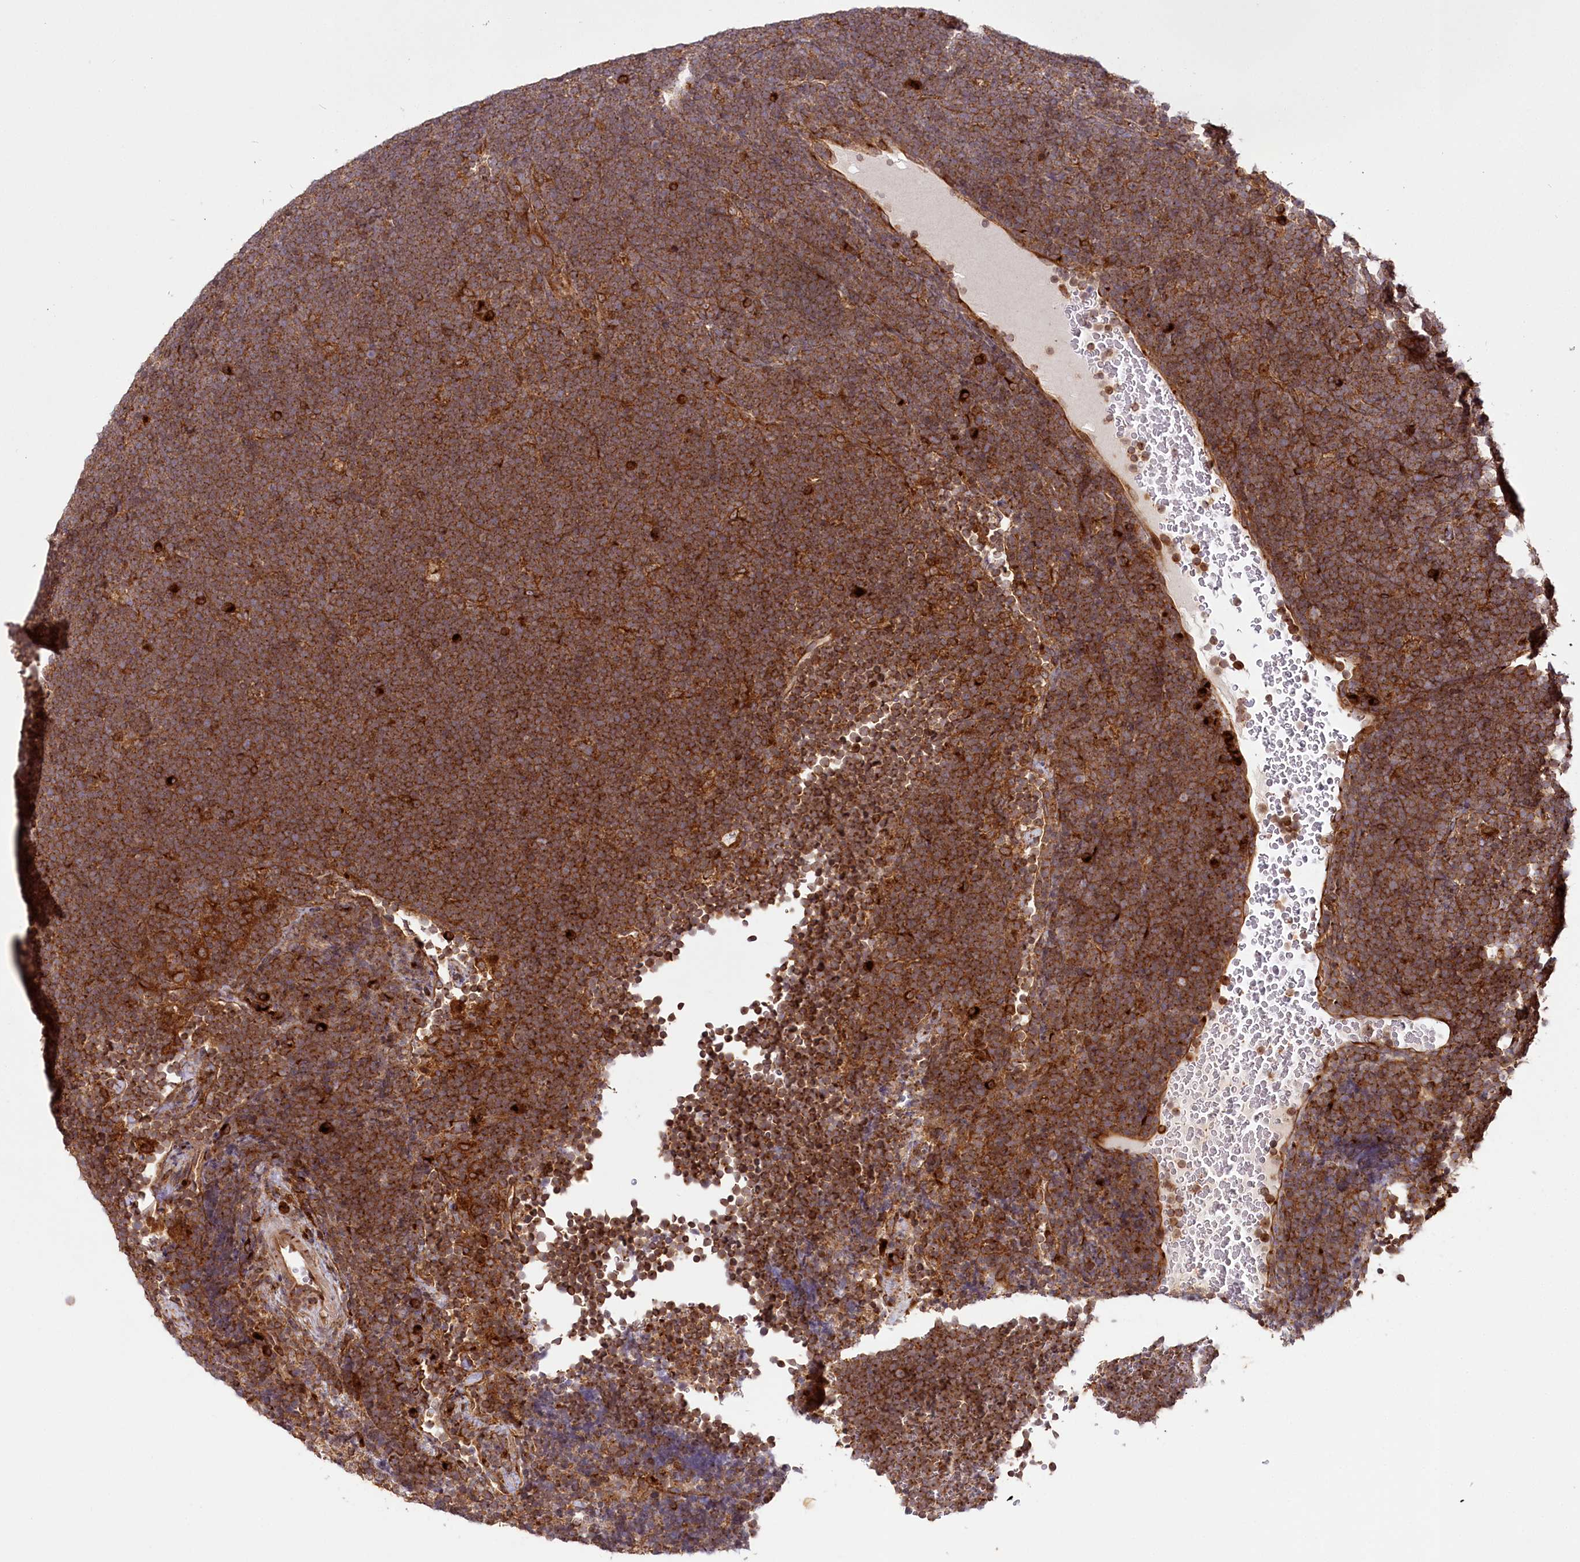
{"staining": {"intensity": "strong", "quantity": ">75%", "location": "cytoplasmic/membranous"}, "tissue": "lymphoma", "cell_type": "Tumor cells", "image_type": "cancer", "snomed": [{"axis": "morphology", "description": "Malignant lymphoma, non-Hodgkin's type, High grade"}, {"axis": "topography", "description": "Lymph node"}], "caption": "Tumor cells show strong cytoplasmic/membranous expression in about >75% of cells in malignant lymphoma, non-Hodgkin's type (high-grade). Nuclei are stained in blue.", "gene": "COPG1", "patient": {"sex": "male", "age": 13}}